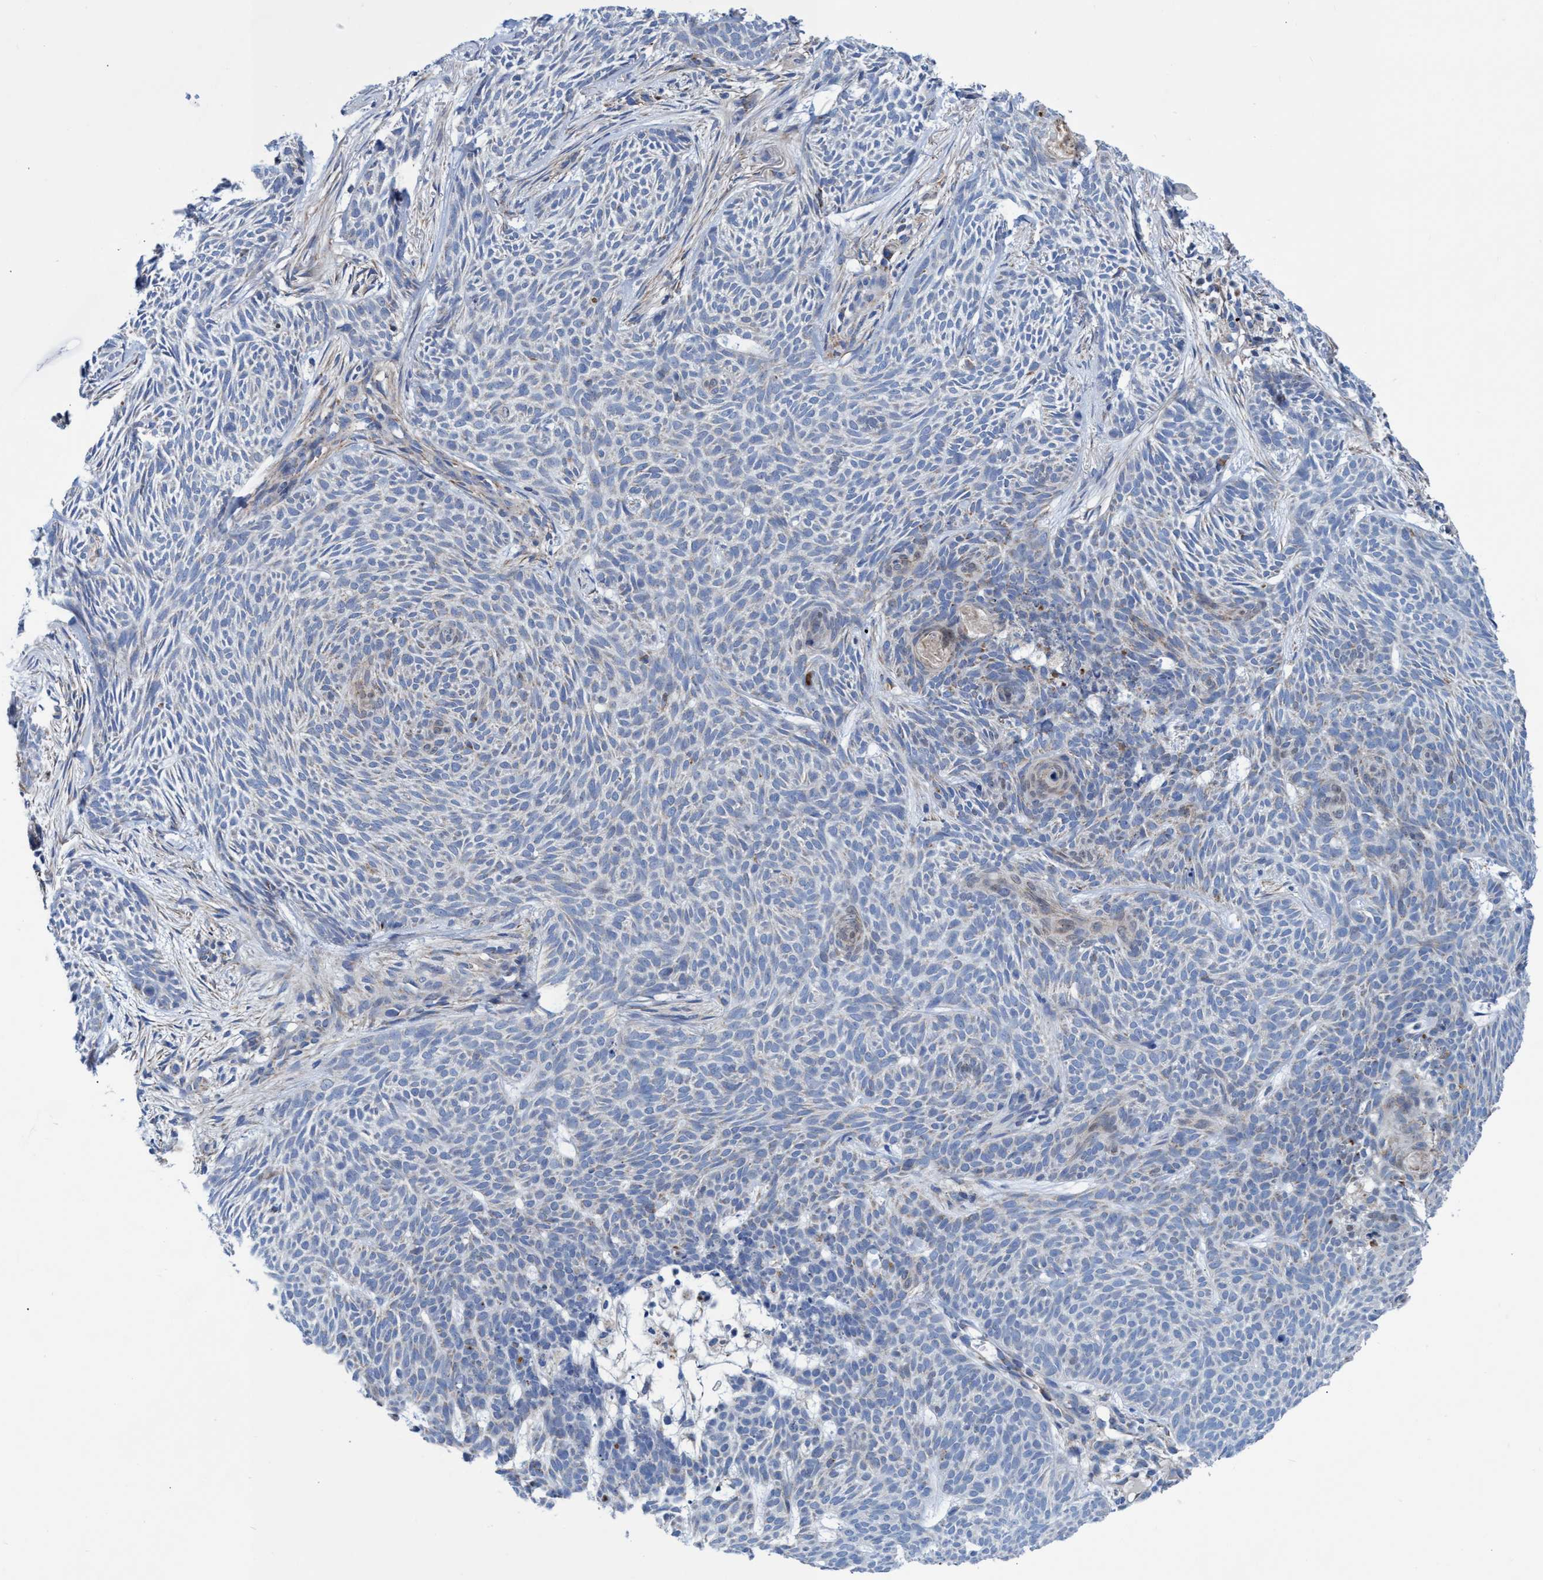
{"staining": {"intensity": "negative", "quantity": "none", "location": "none"}, "tissue": "skin cancer", "cell_type": "Tumor cells", "image_type": "cancer", "snomed": [{"axis": "morphology", "description": "Basal cell carcinoma"}, {"axis": "topography", "description": "Skin"}], "caption": "A photomicrograph of basal cell carcinoma (skin) stained for a protein shows no brown staining in tumor cells.", "gene": "ZNF750", "patient": {"sex": "female", "age": 59}}